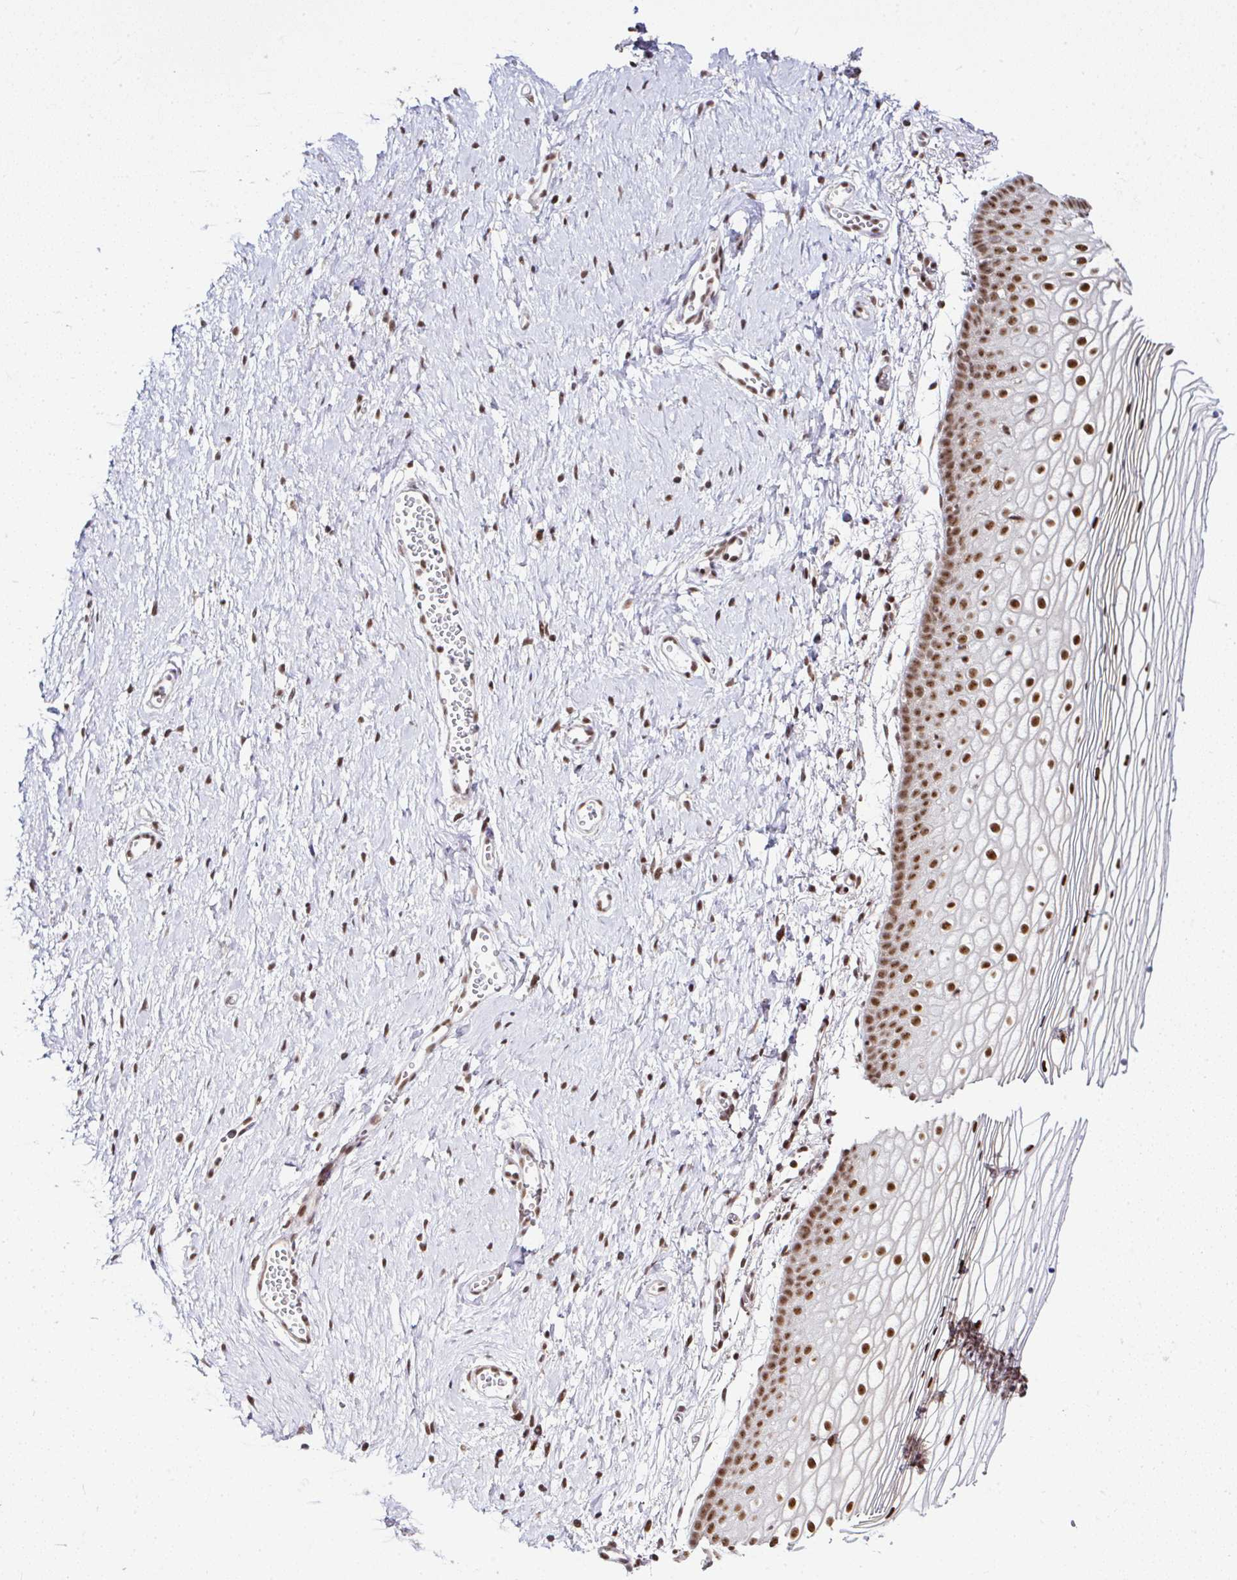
{"staining": {"intensity": "strong", "quantity": ">75%", "location": "nuclear"}, "tissue": "vagina", "cell_type": "Squamous epithelial cells", "image_type": "normal", "snomed": [{"axis": "morphology", "description": "Normal tissue, NOS"}, {"axis": "topography", "description": "Vagina"}], "caption": "Normal vagina reveals strong nuclear staining in about >75% of squamous epithelial cells.", "gene": "PTPN2", "patient": {"sex": "female", "age": 56}}